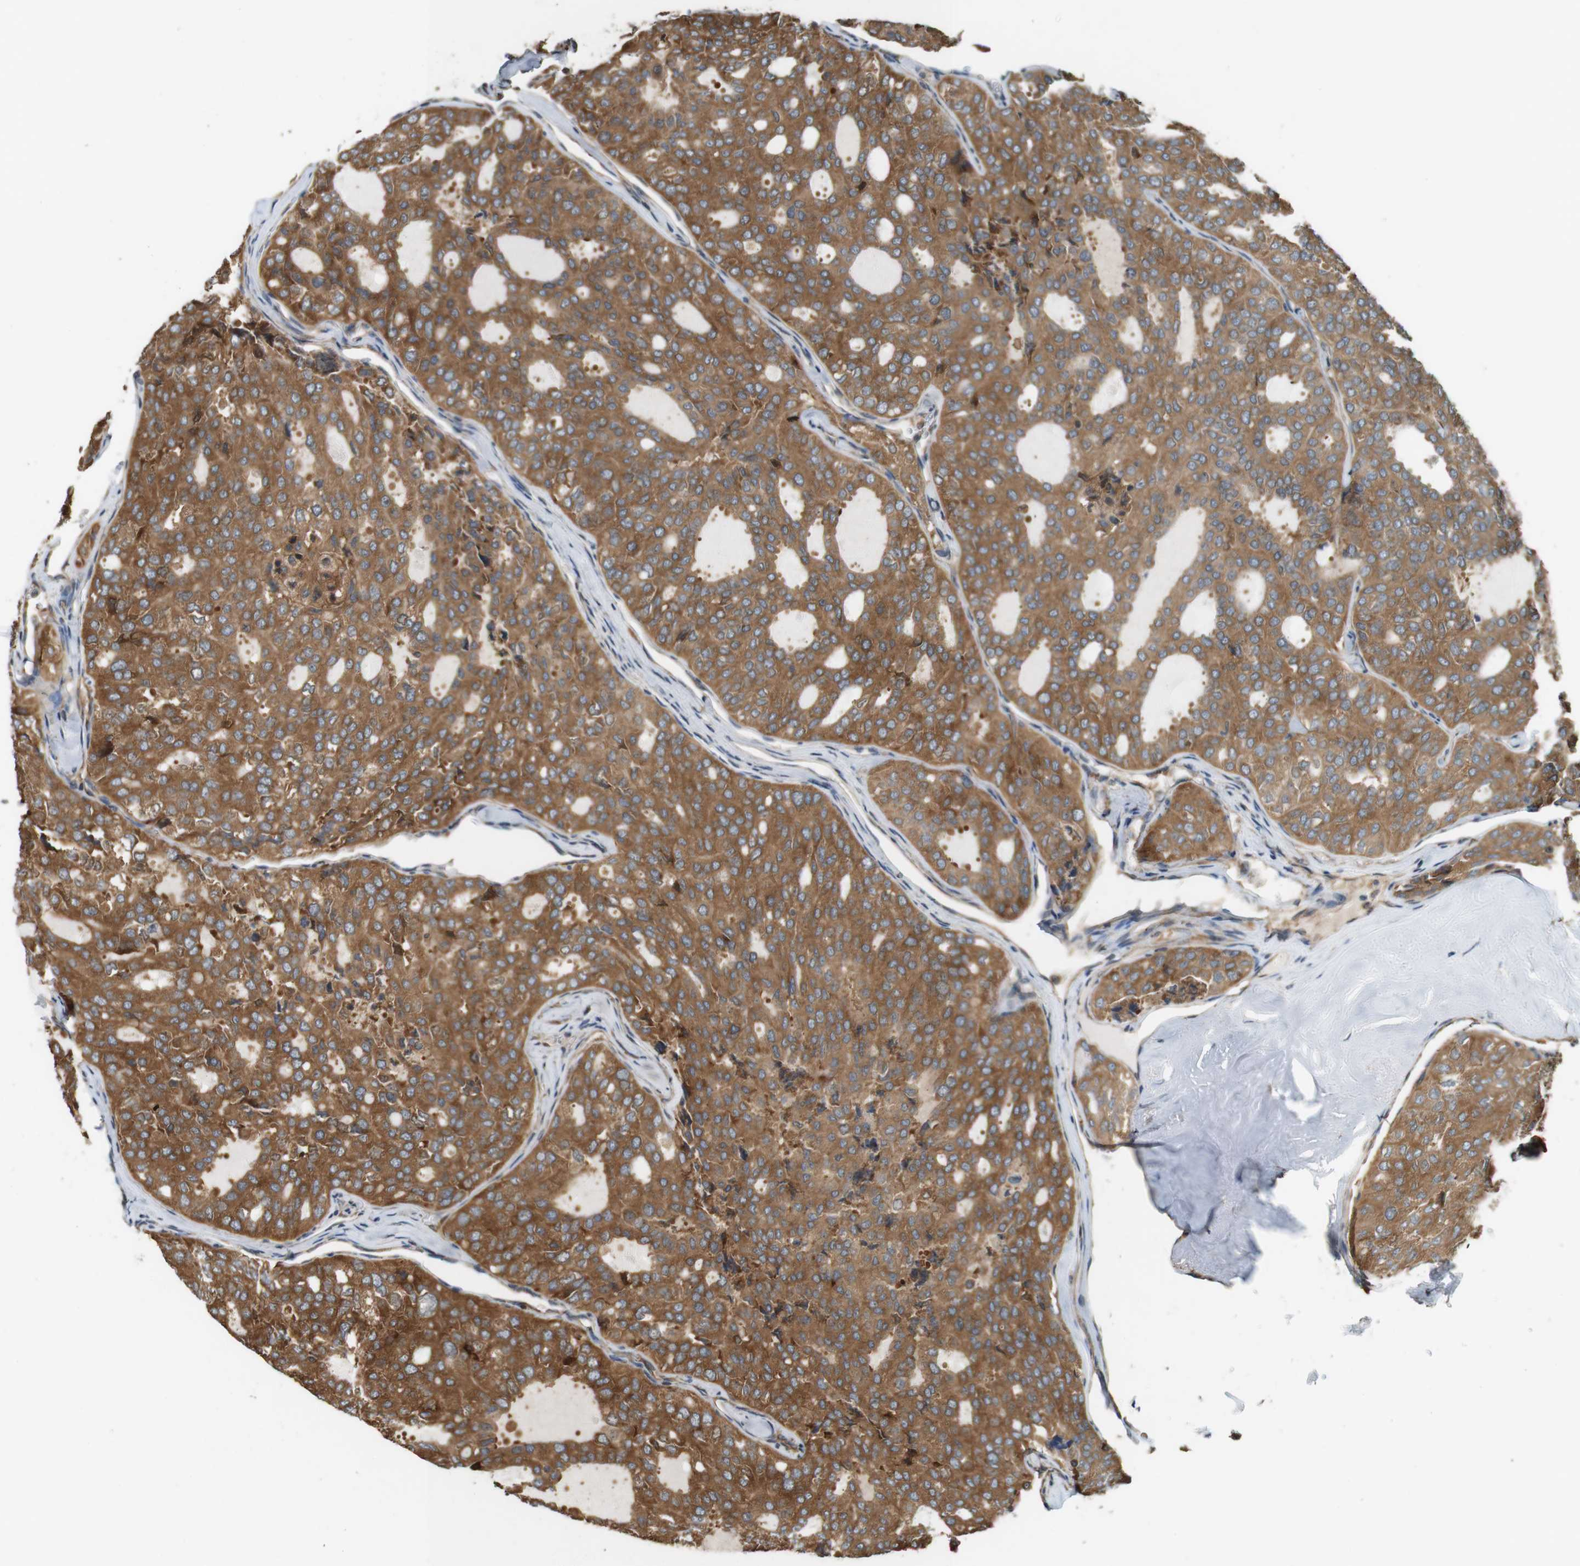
{"staining": {"intensity": "moderate", "quantity": ">75%", "location": "cytoplasmic/membranous"}, "tissue": "thyroid cancer", "cell_type": "Tumor cells", "image_type": "cancer", "snomed": [{"axis": "morphology", "description": "Follicular adenoma carcinoma, NOS"}, {"axis": "topography", "description": "Thyroid gland"}], "caption": "A medium amount of moderate cytoplasmic/membranous positivity is appreciated in approximately >75% of tumor cells in thyroid cancer tissue. (Brightfield microscopy of DAB IHC at high magnification).", "gene": "PA2G4", "patient": {"sex": "male", "age": 75}}